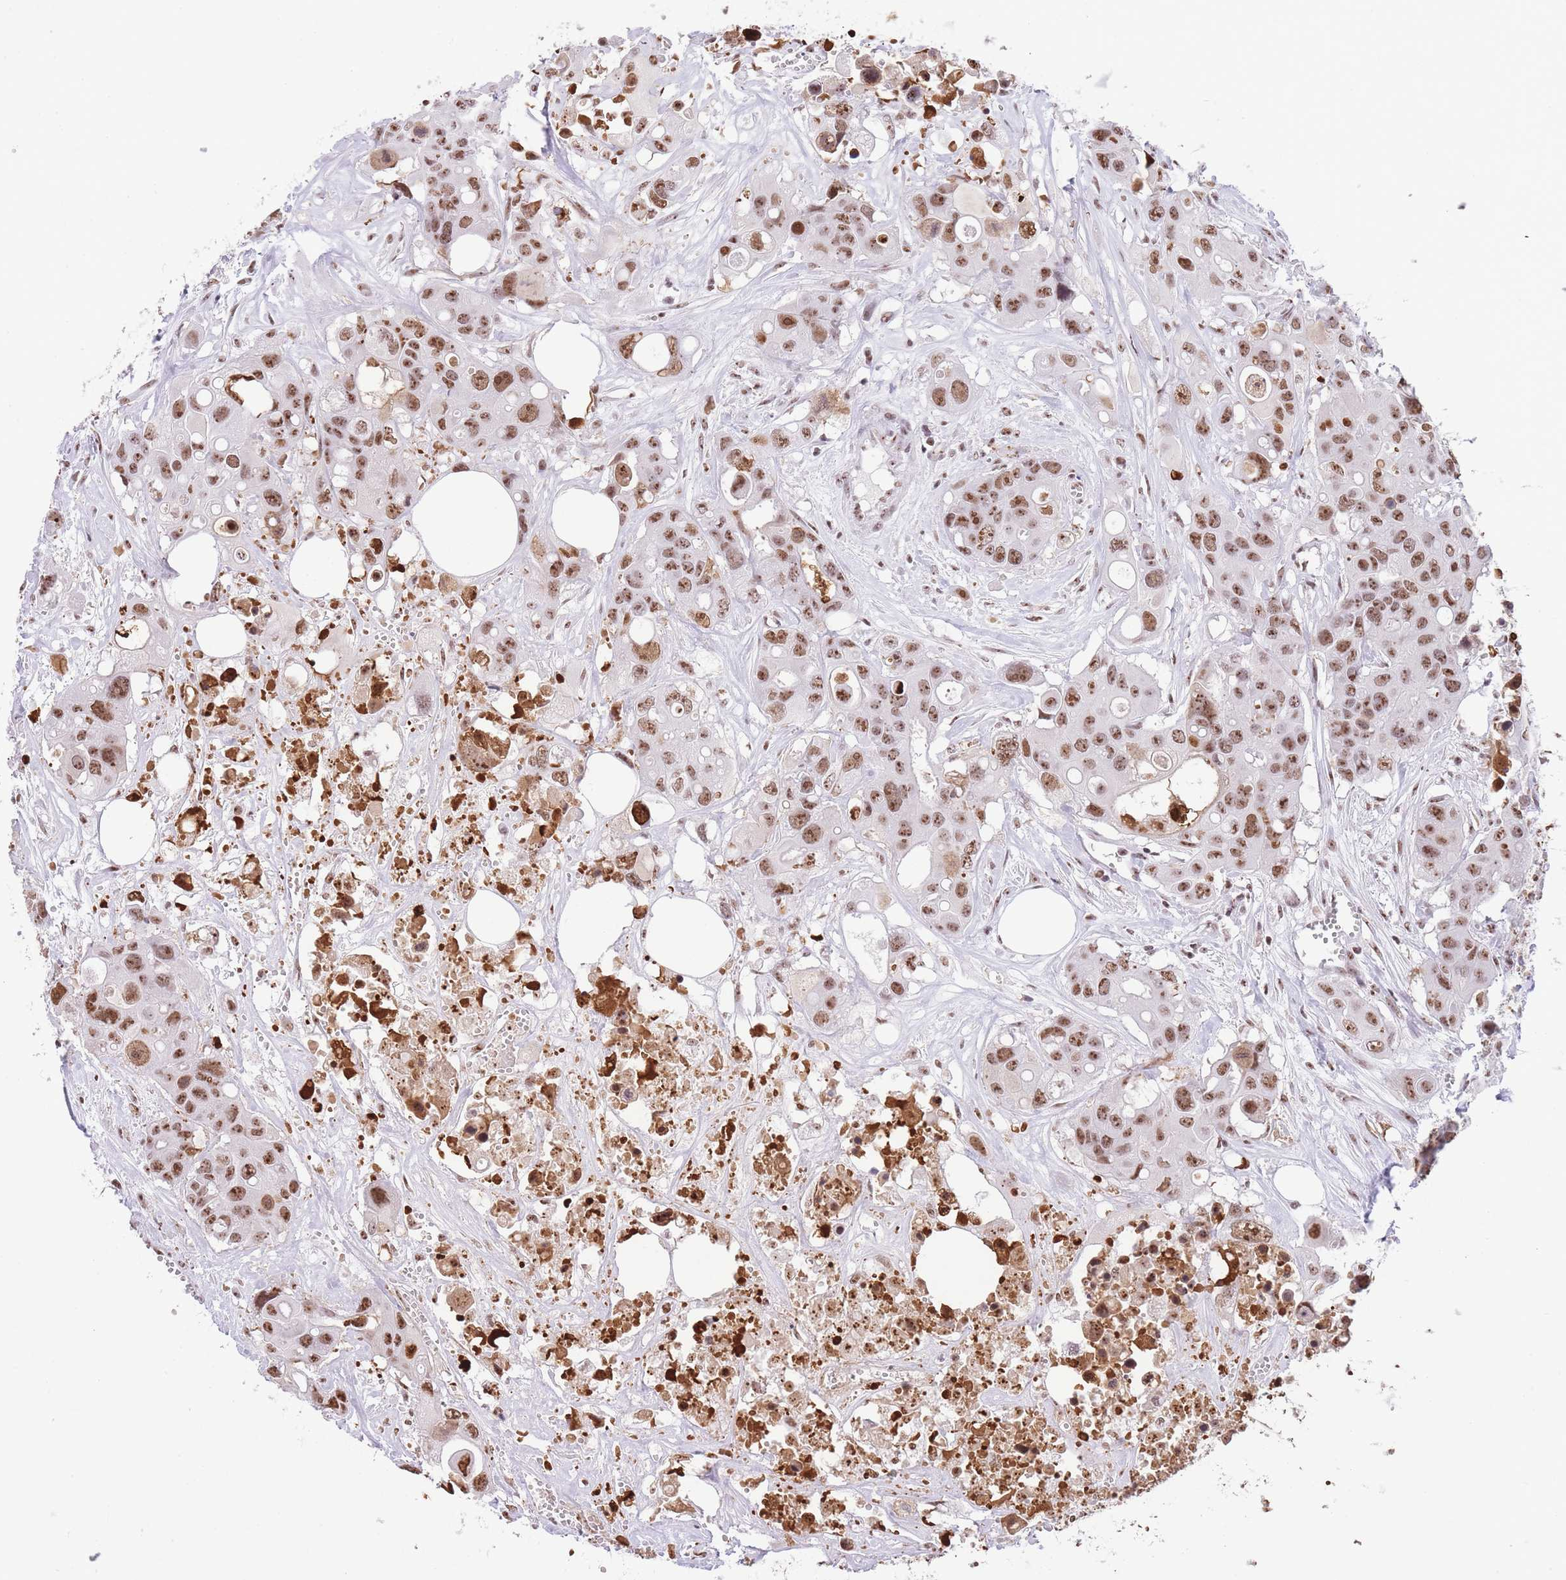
{"staining": {"intensity": "moderate", "quantity": ">75%", "location": "nuclear"}, "tissue": "colorectal cancer", "cell_type": "Tumor cells", "image_type": "cancer", "snomed": [{"axis": "morphology", "description": "Adenocarcinoma, NOS"}, {"axis": "topography", "description": "Colon"}], "caption": "Colorectal adenocarcinoma stained with DAB immunohistochemistry (IHC) reveals medium levels of moderate nuclear expression in about >75% of tumor cells. The protein is stained brown, and the nuclei are stained in blue (DAB (3,3'-diaminobenzidine) IHC with brightfield microscopy, high magnification).", "gene": "EVC2", "patient": {"sex": "male", "age": 77}}